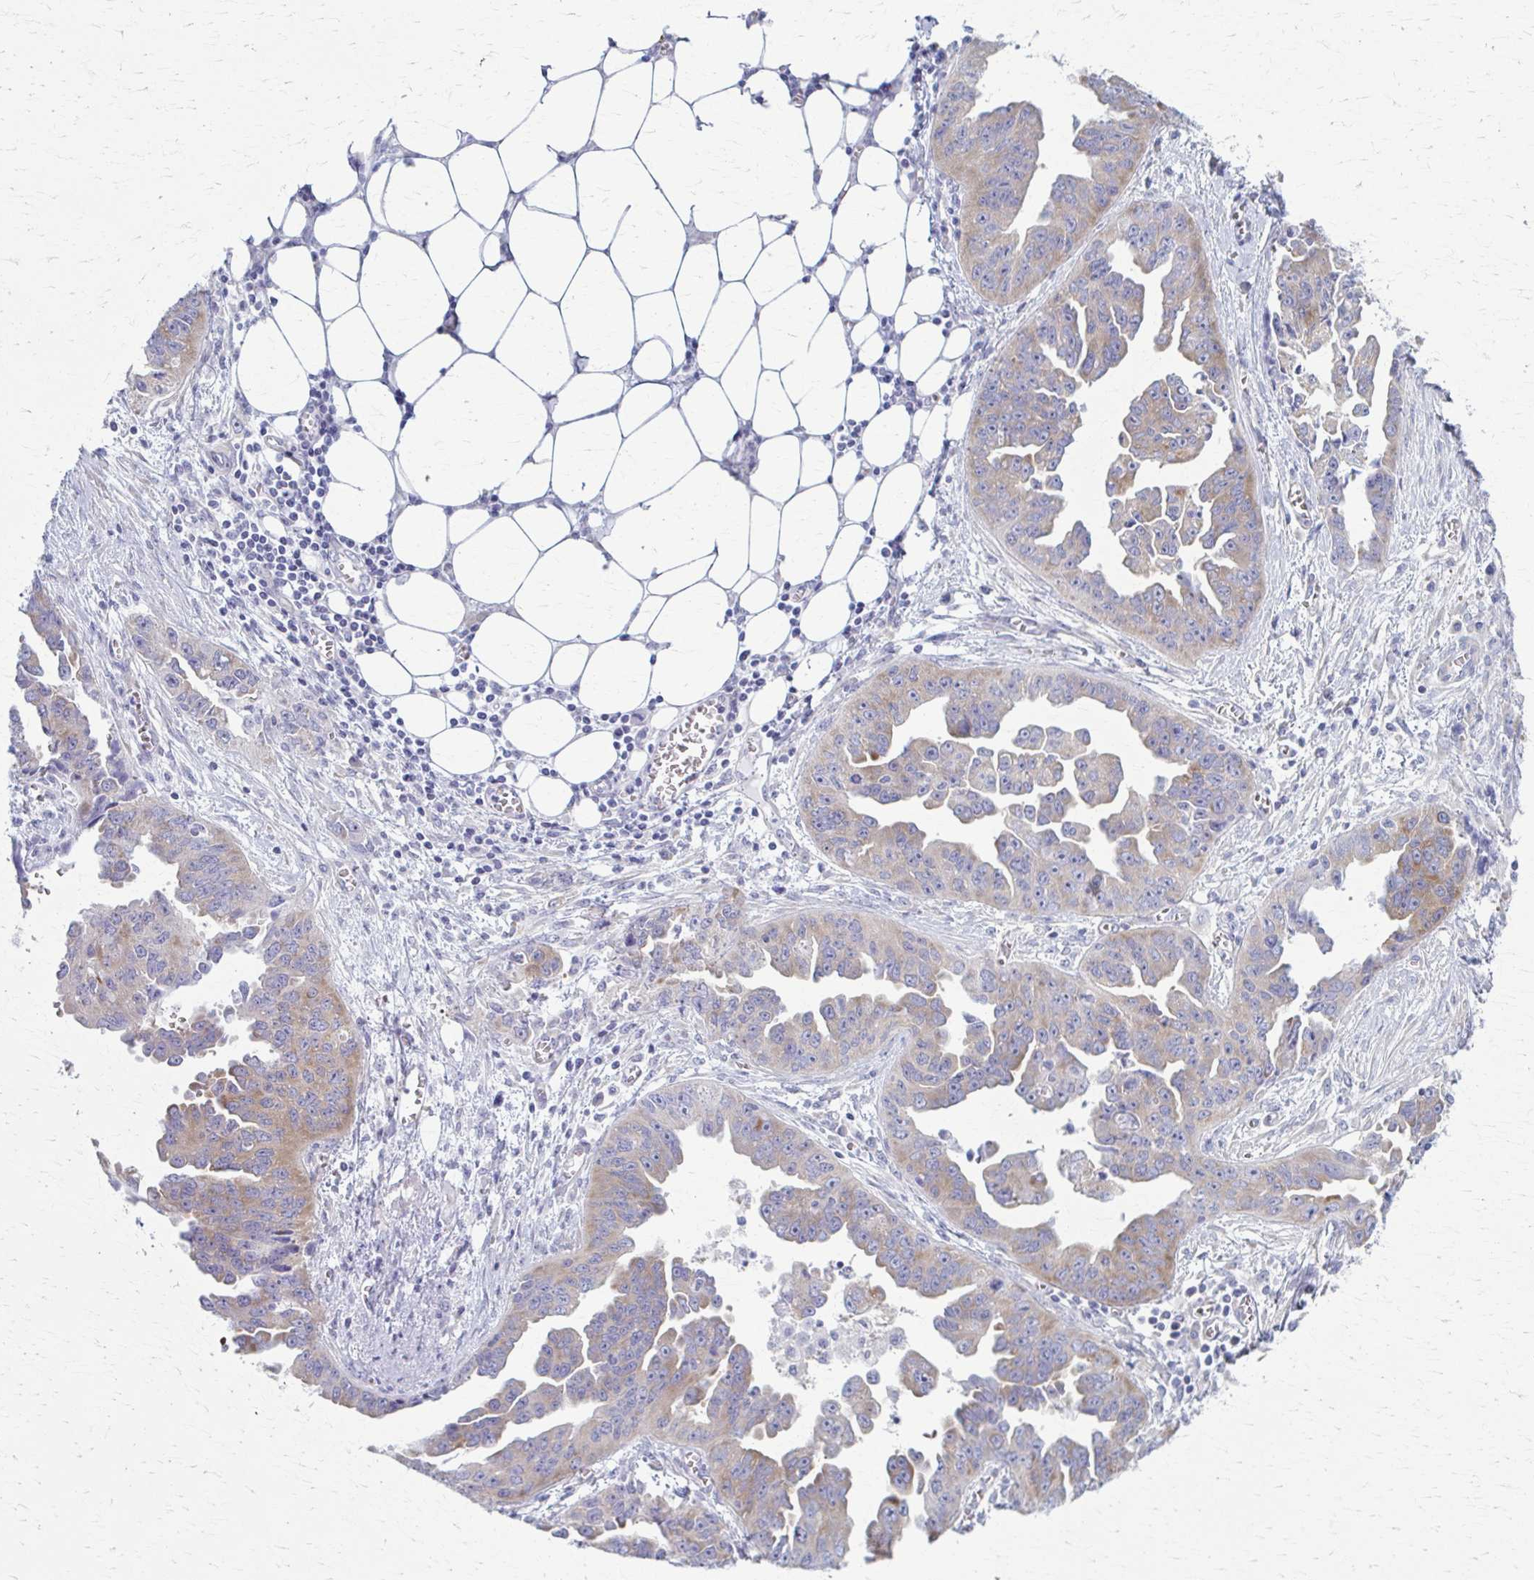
{"staining": {"intensity": "weak", "quantity": ">75%", "location": "cytoplasmic/membranous"}, "tissue": "ovarian cancer", "cell_type": "Tumor cells", "image_type": "cancer", "snomed": [{"axis": "morphology", "description": "Cystadenocarcinoma, serous, NOS"}, {"axis": "topography", "description": "Ovary"}], "caption": "Immunohistochemical staining of ovarian cancer displays weak cytoplasmic/membranous protein positivity in about >75% of tumor cells. Nuclei are stained in blue.", "gene": "PRKRA", "patient": {"sex": "female", "age": 75}}